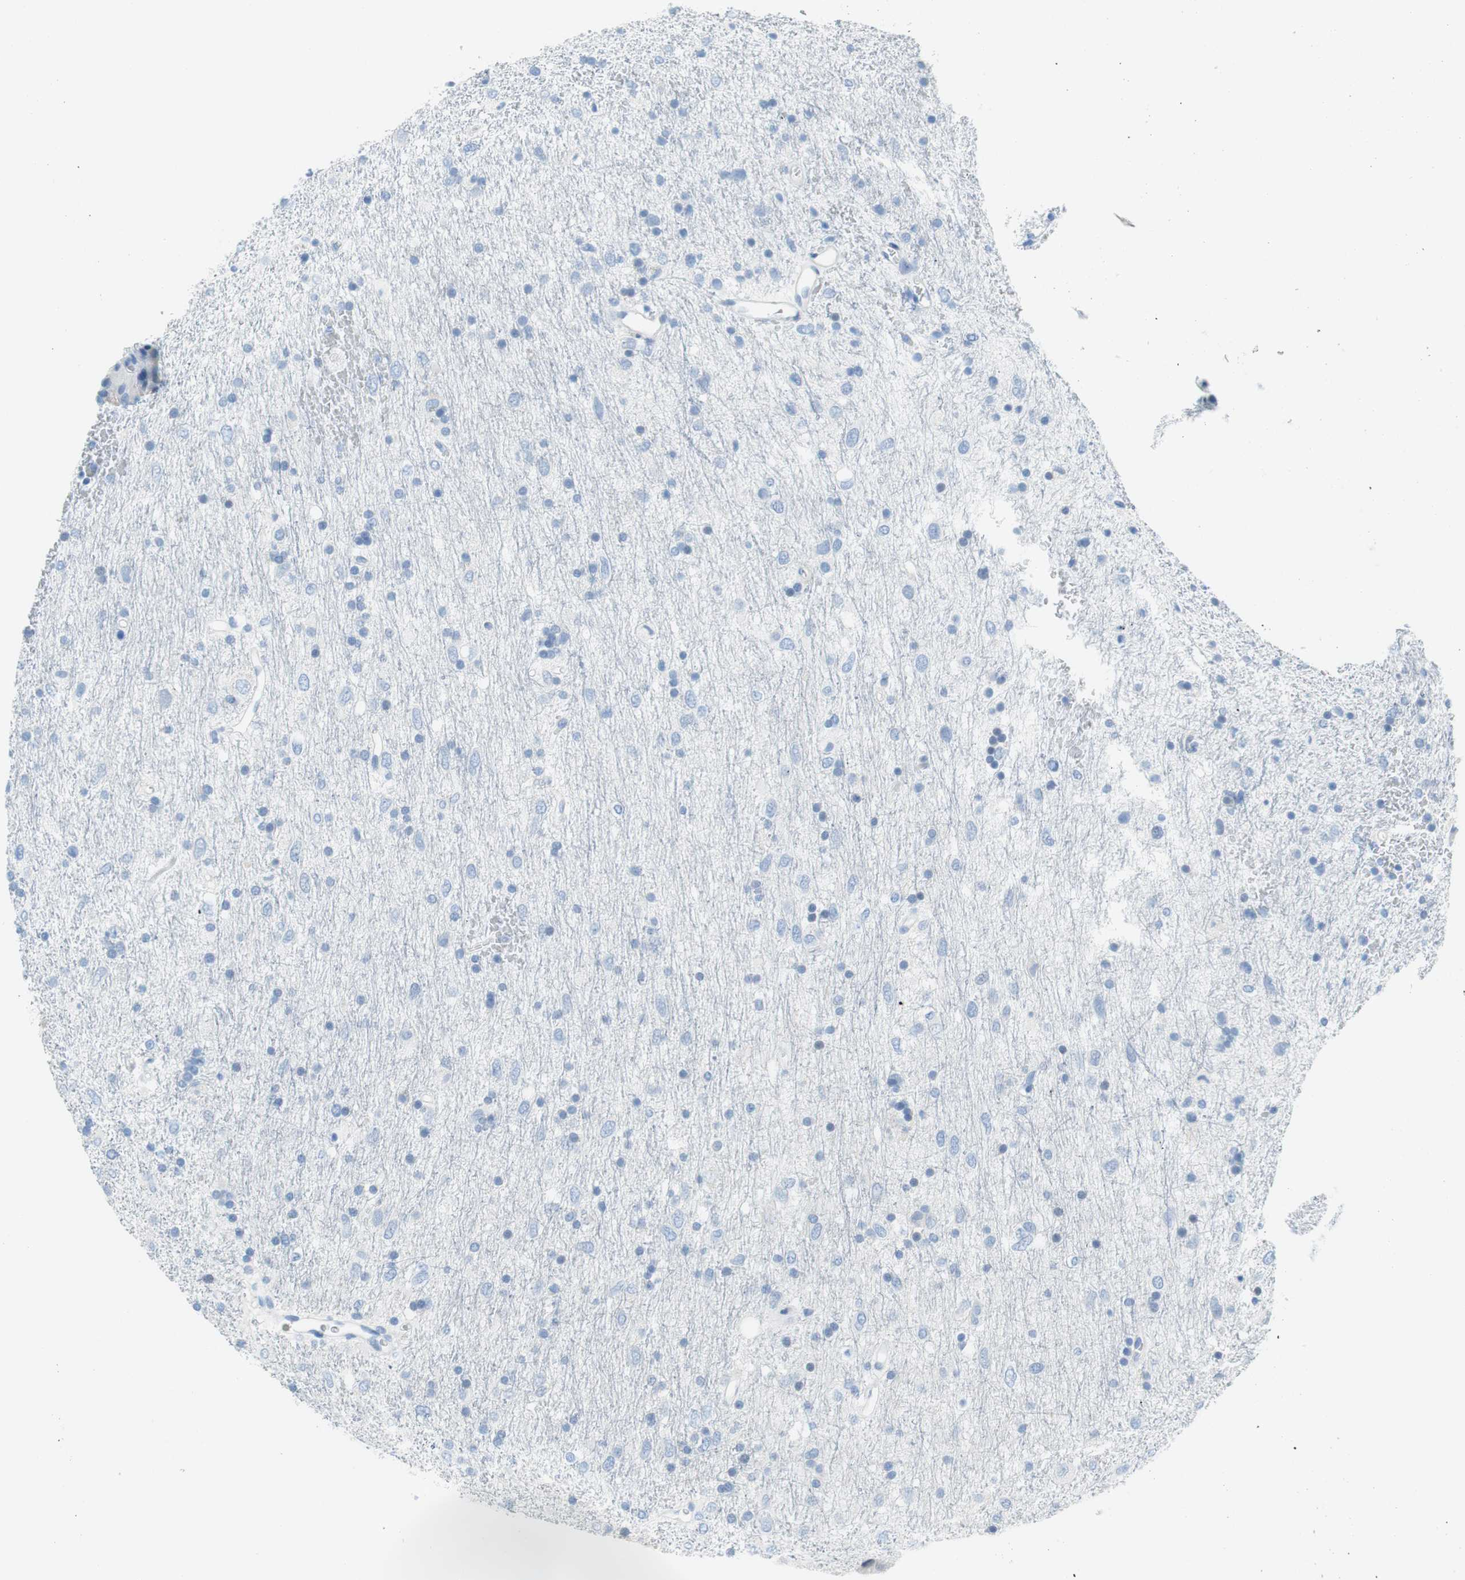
{"staining": {"intensity": "negative", "quantity": "none", "location": "none"}, "tissue": "glioma", "cell_type": "Tumor cells", "image_type": "cancer", "snomed": [{"axis": "morphology", "description": "Glioma, malignant, Low grade"}, {"axis": "topography", "description": "Brain"}], "caption": "The immunohistochemistry (IHC) image has no significant expression in tumor cells of malignant low-grade glioma tissue.", "gene": "MYH1", "patient": {"sex": "male", "age": 77}}